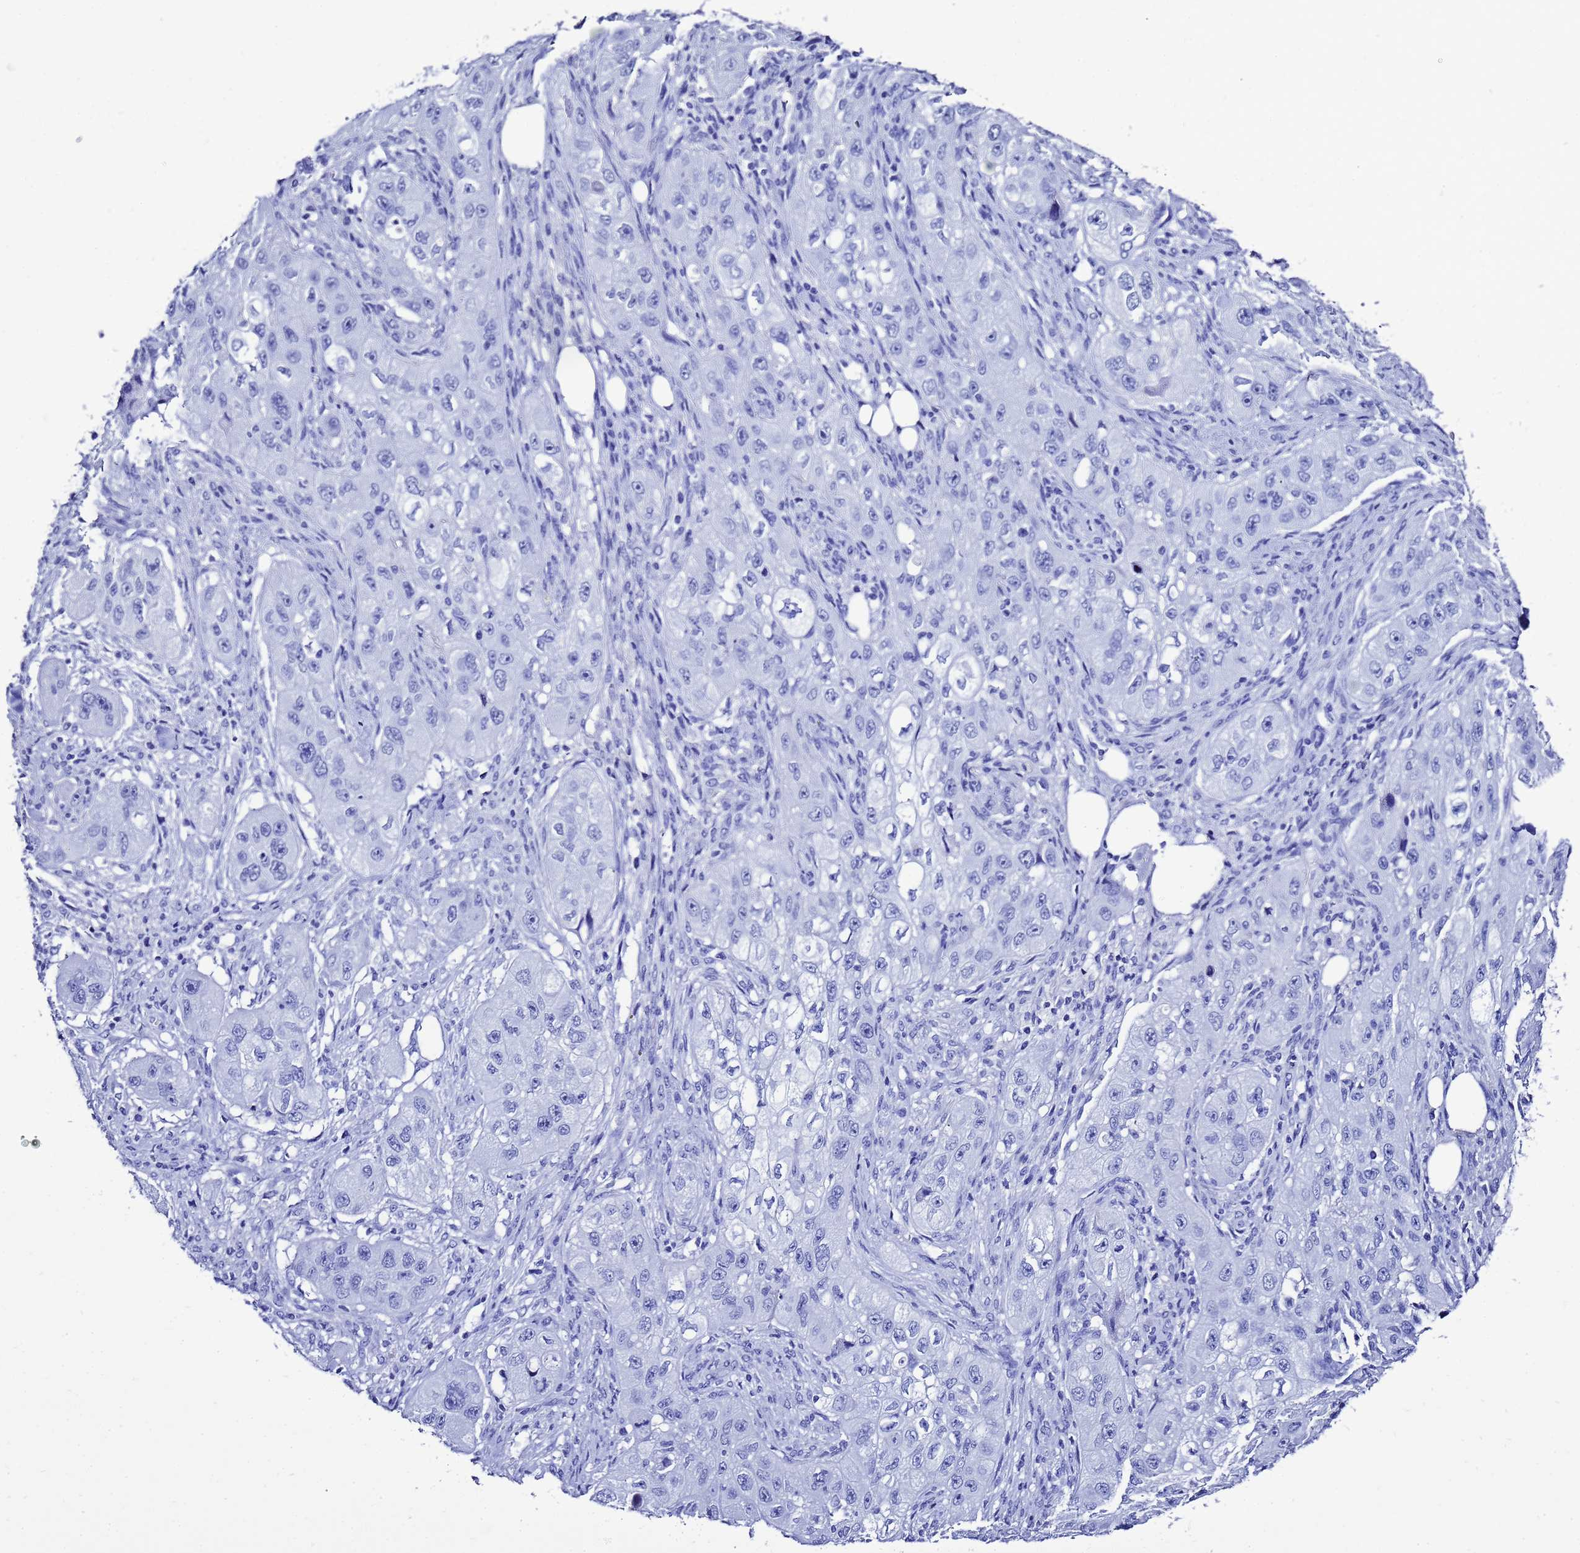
{"staining": {"intensity": "negative", "quantity": "none", "location": "none"}, "tissue": "skin cancer", "cell_type": "Tumor cells", "image_type": "cancer", "snomed": [{"axis": "morphology", "description": "Squamous cell carcinoma, NOS"}, {"axis": "topography", "description": "Skin"}, {"axis": "topography", "description": "Subcutis"}], "caption": "A high-resolution histopathology image shows immunohistochemistry staining of skin cancer (squamous cell carcinoma), which reveals no significant positivity in tumor cells.", "gene": "LIPF", "patient": {"sex": "male", "age": 73}}